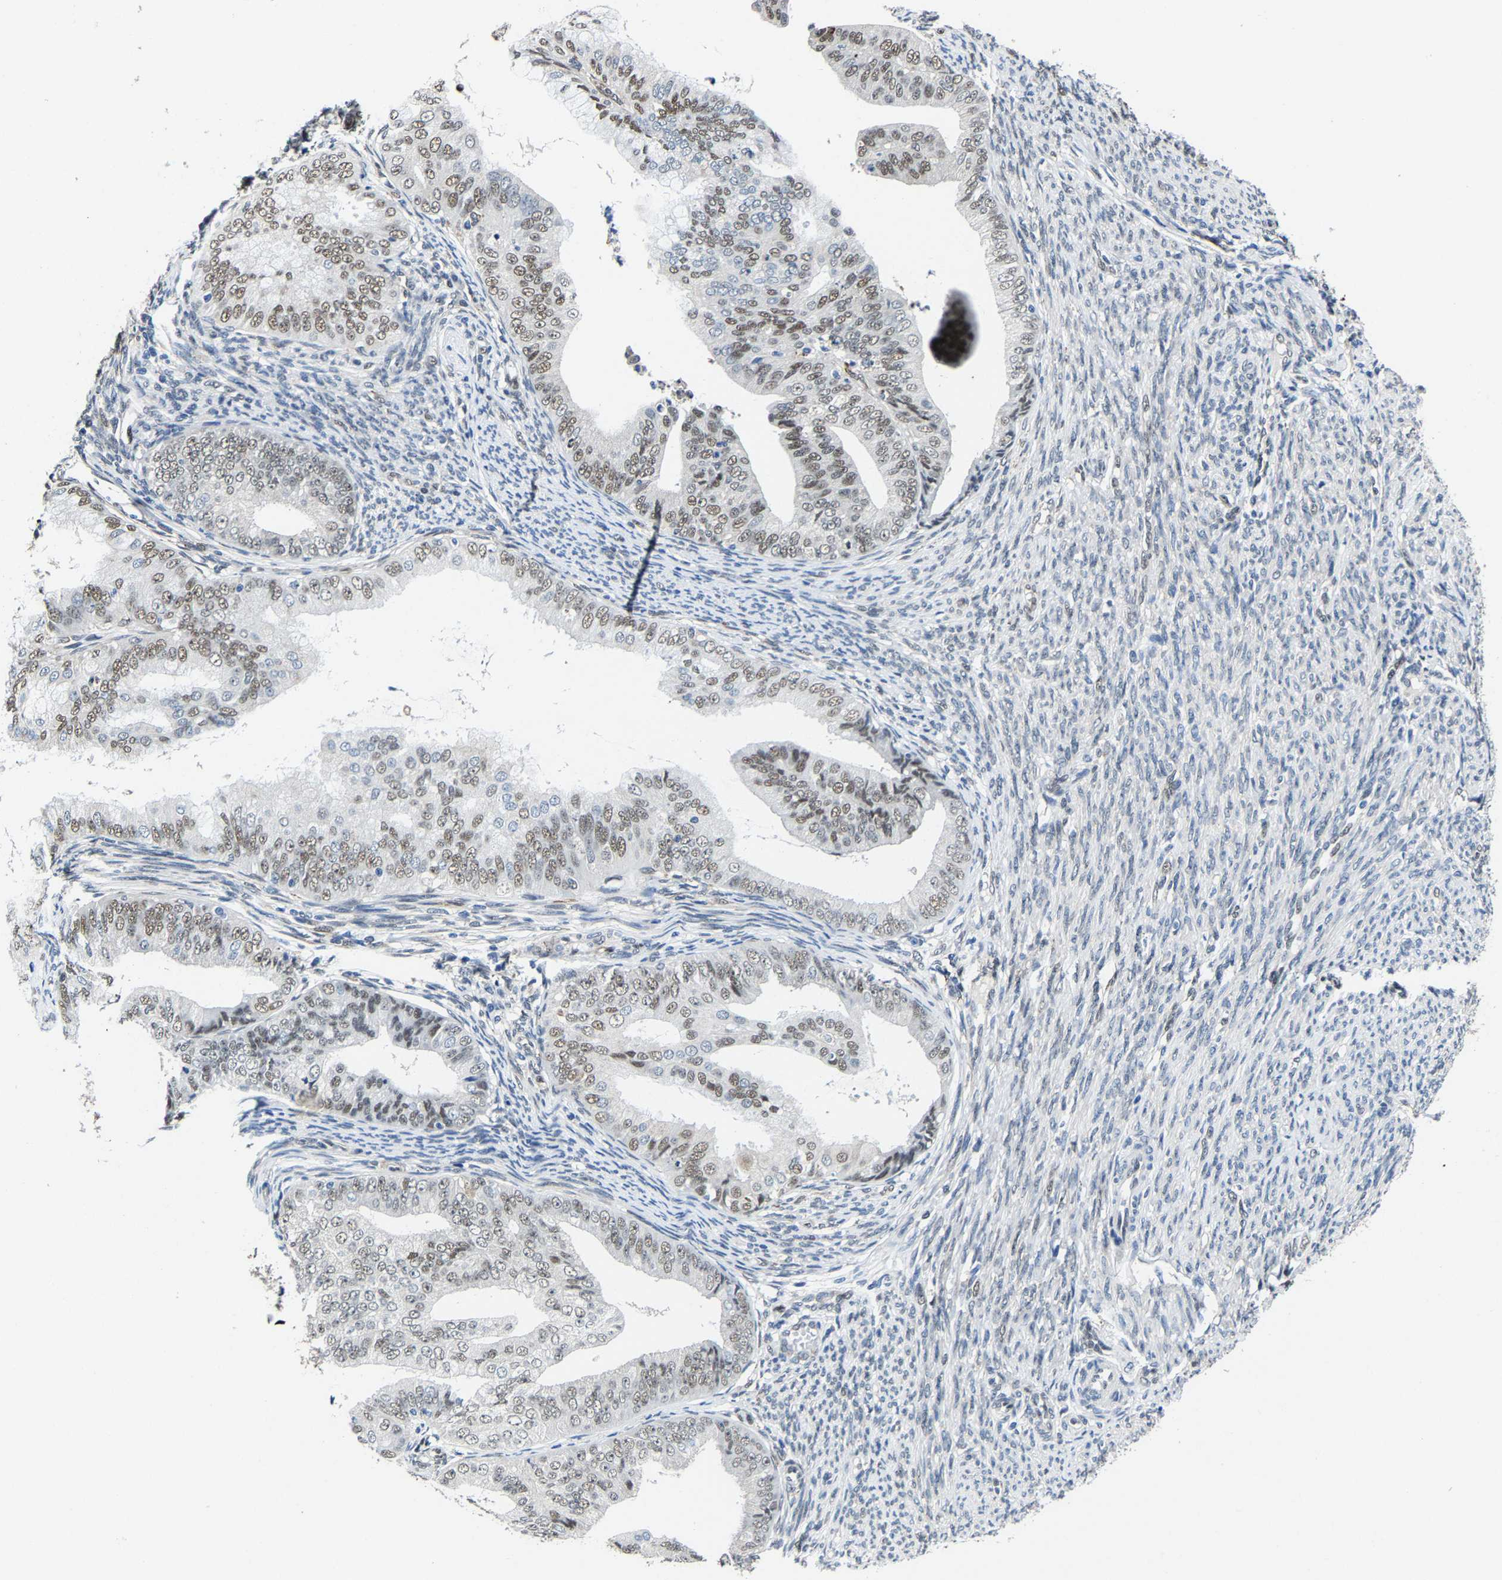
{"staining": {"intensity": "weak", "quantity": ">75%", "location": "nuclear"}, "tissue": "endometrial cancer", "cell_type": "Tumor cells", "image_type": "cancer", "snomed": [{"axis": "morphology", "description": "Adenocarcinoma, NOS"}, {"axis": "topography", "description": "Endometrium"}], "caption": "DAB immunohistochemical staining of human endometrial cancer (adenocarcinoma) demonstrates weak nuclear protein staining in about >75% of tumor cells. (DAB IHC, brown staining for protein, blue staining for nuclei).", "gene": "METTL1", "patient": {"sex": "female", "age": 63}}